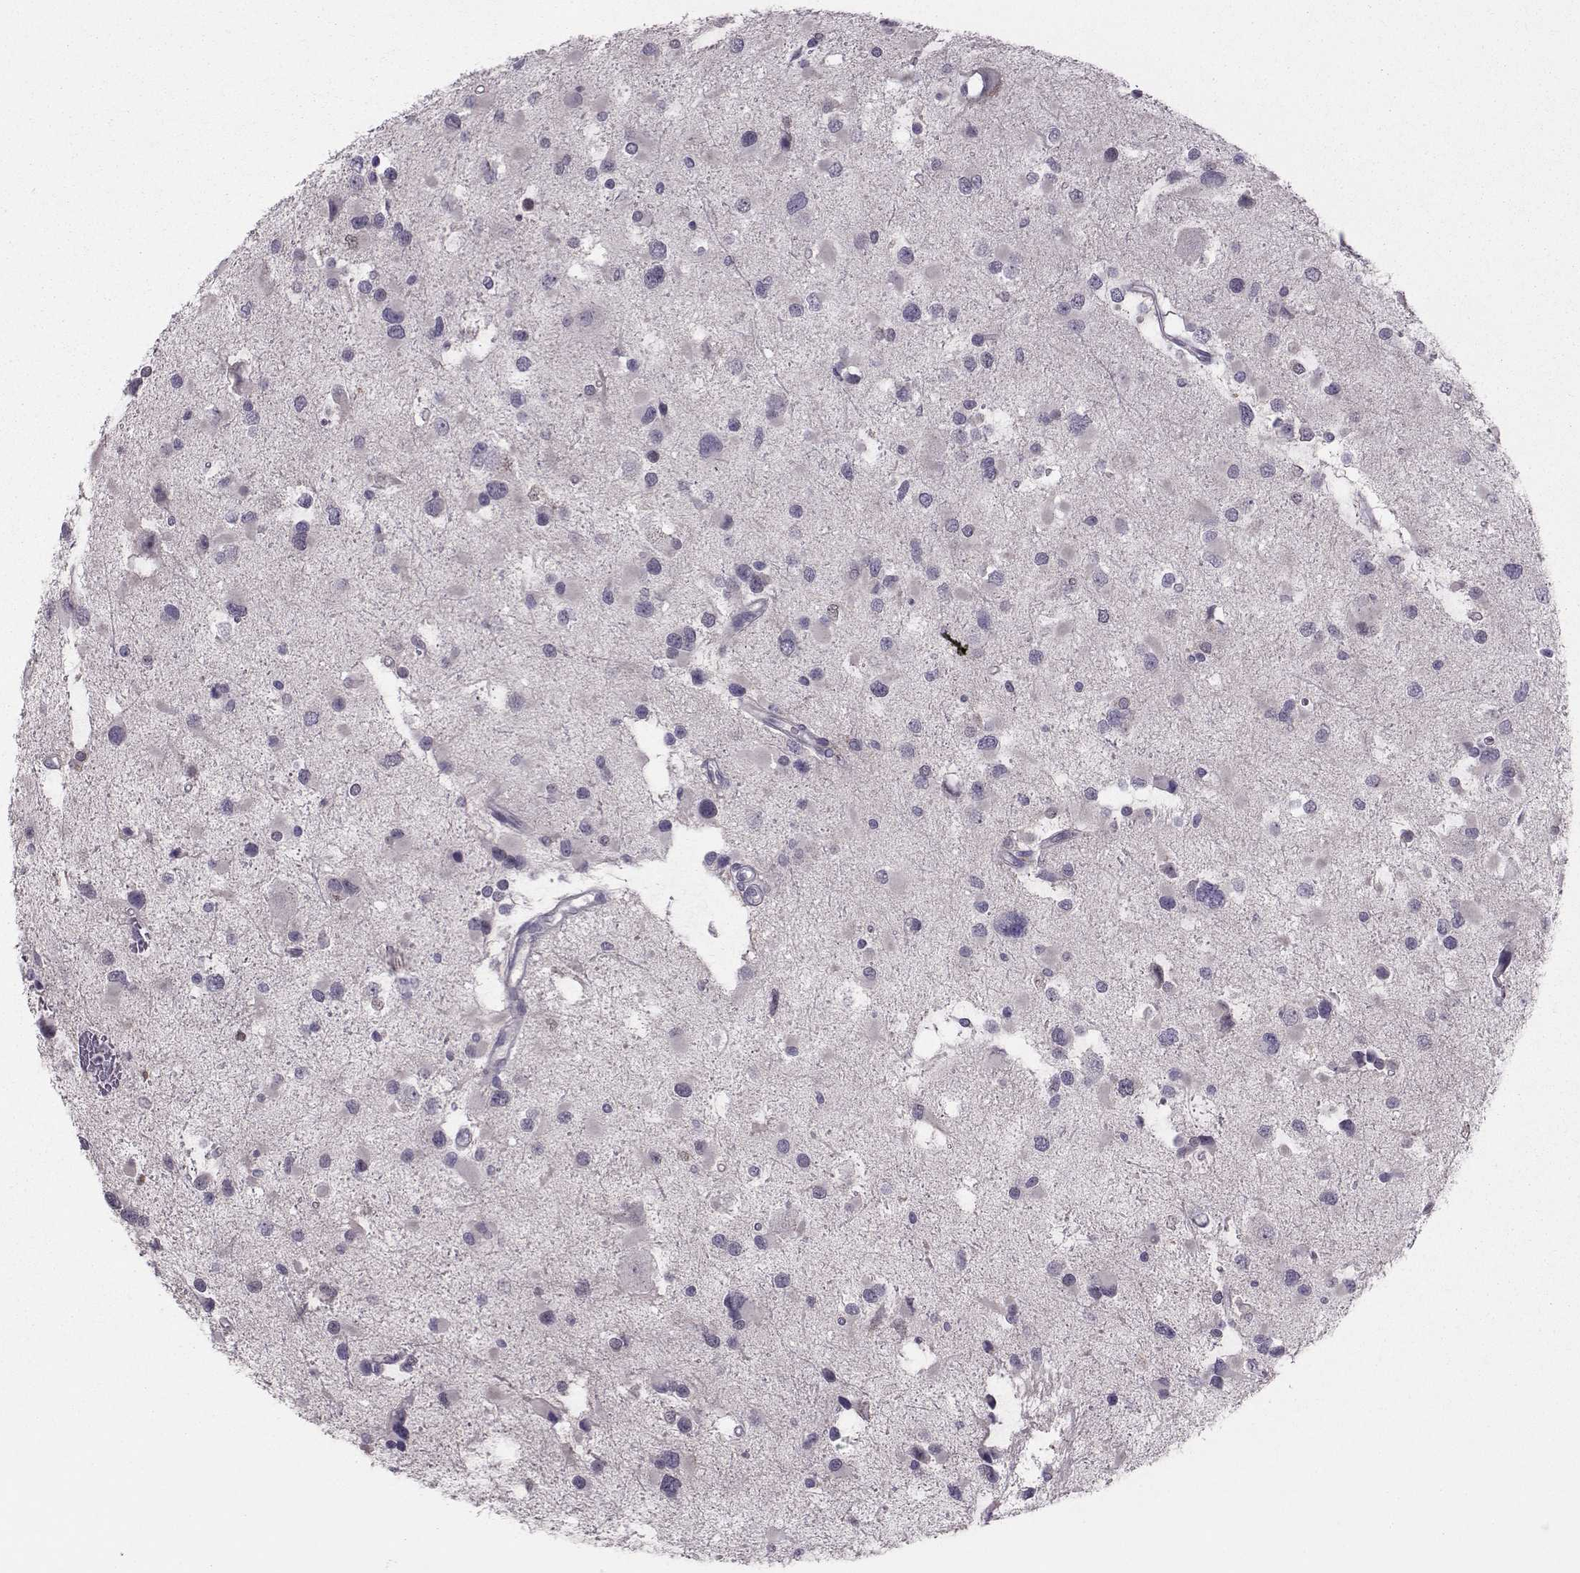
{"staining": {"intensity": "negative", "quantity": "none", "location": "none"}, "tissue": "glioma", "cell_type": "Tumor cells", "image_type": "cancer", "snomed": [{"axis": "morphology", "description": "Glioma, malignant, Low grade"}, {"axis": "topography", "description": "Brain"}], "caption": "A high-resolution histopathology image shows immunohistochemistry staining of glioma, which shows no significant positivity in tumor cells.", "gene": "ASRGL1", "patient": {"sex": "female", "age": 32}}